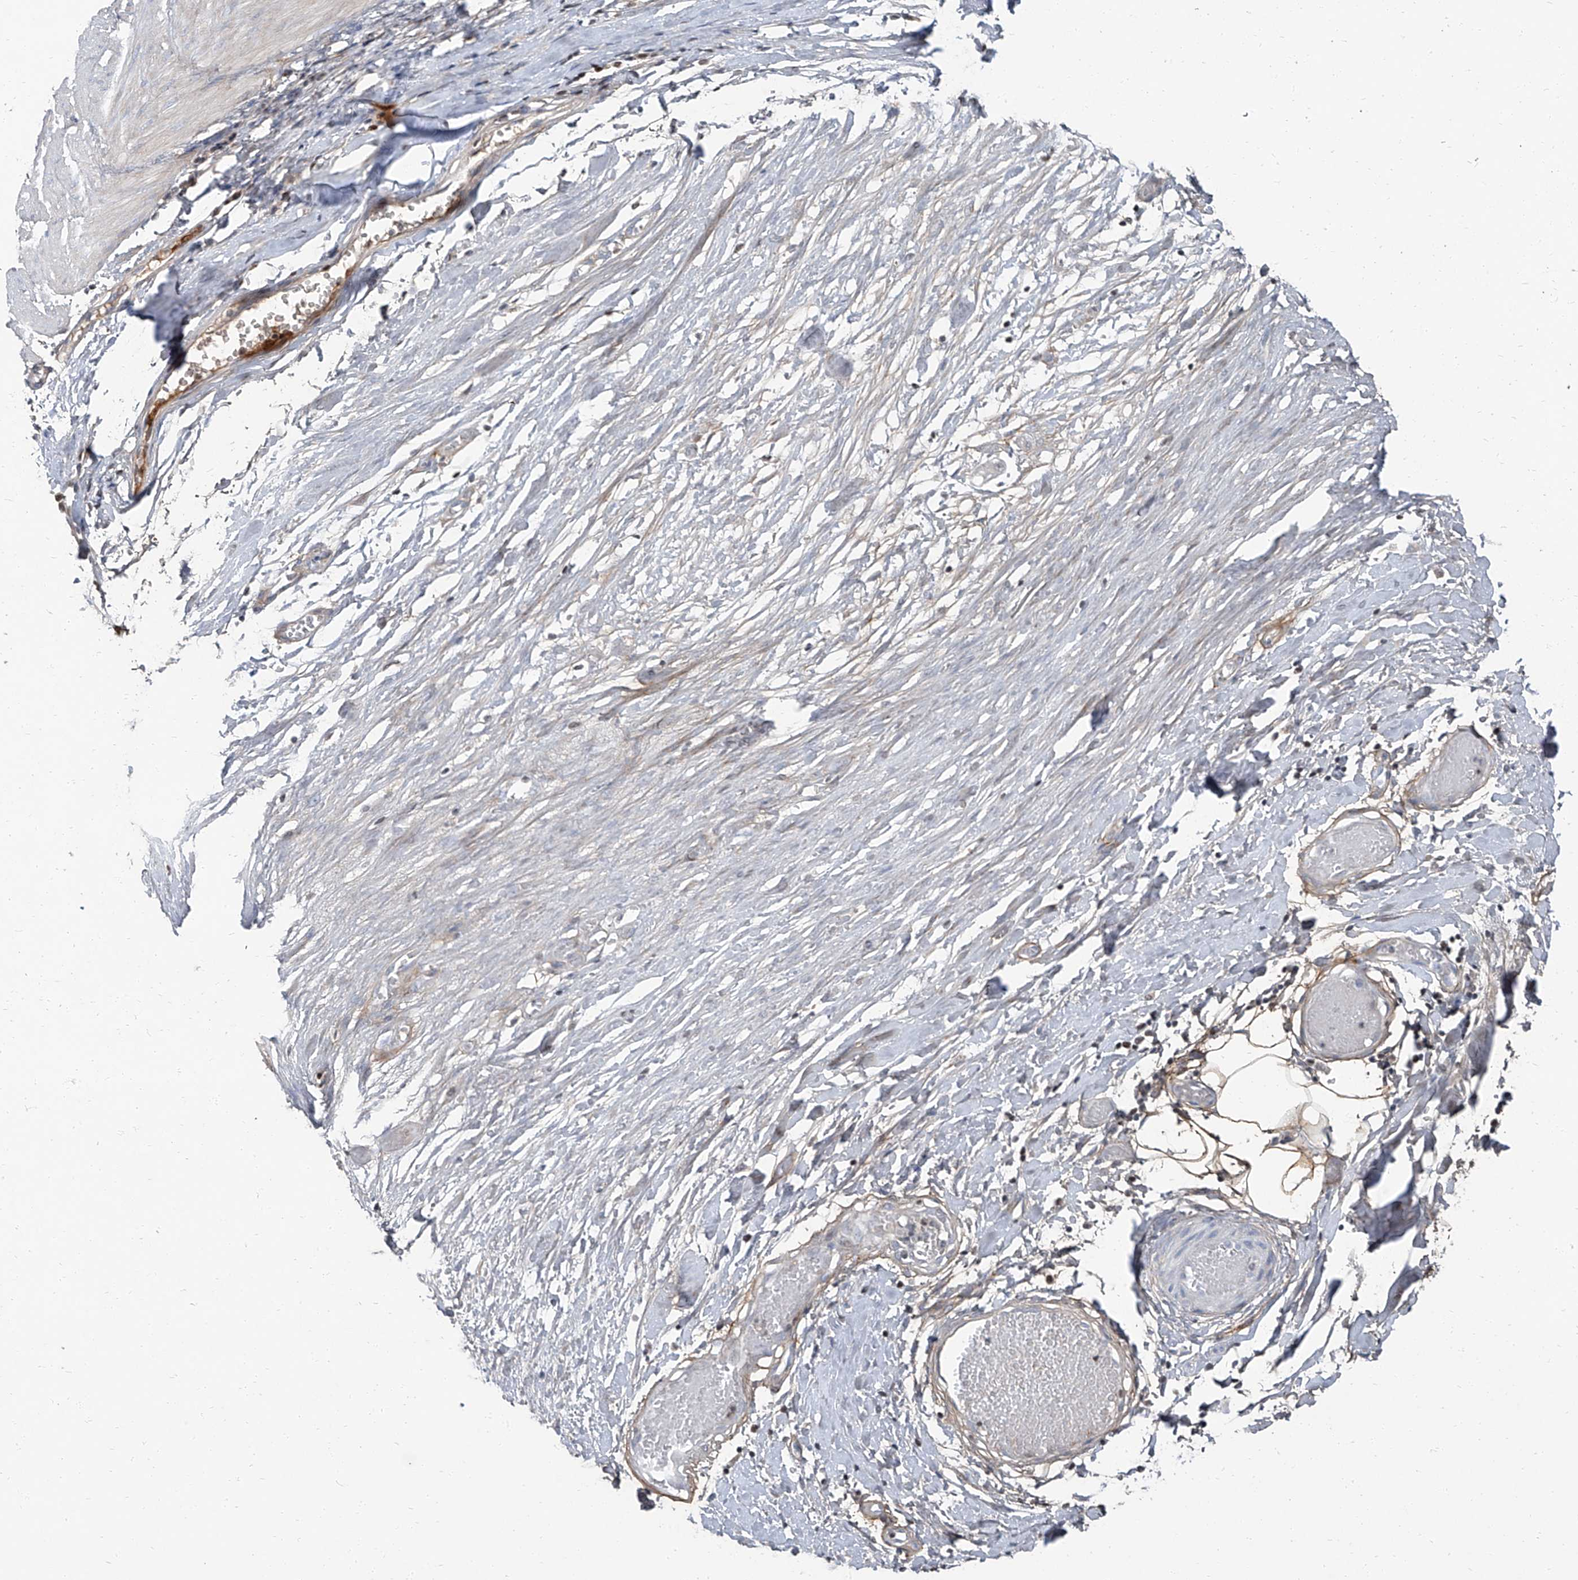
{"staining": {"intensity": "negative", "quantity": "none", "location": "none"}, "tissue": "smooth muscle", "cell_type": "Smooth muscle cells", "image_type": "normal", "snomed": [{"axis": "morphology", "description": "Normal tissue, NOS"}, {"axis": "morphology", "description": "Adenocarcinoma, NOS"}, {"axis": "topography", "description": "Colon"}, {"axis": "topography", "description": "Peripheral nerve tissue"}], "caption": "A high-resolution histopathology image shows immunohistochemistry (IHC) staining of benign smooth muscle, which shows no significant expression in smooth muscle cells.", "gene": "HOXA3", "patient": {"sex": "male", "age": 14}}